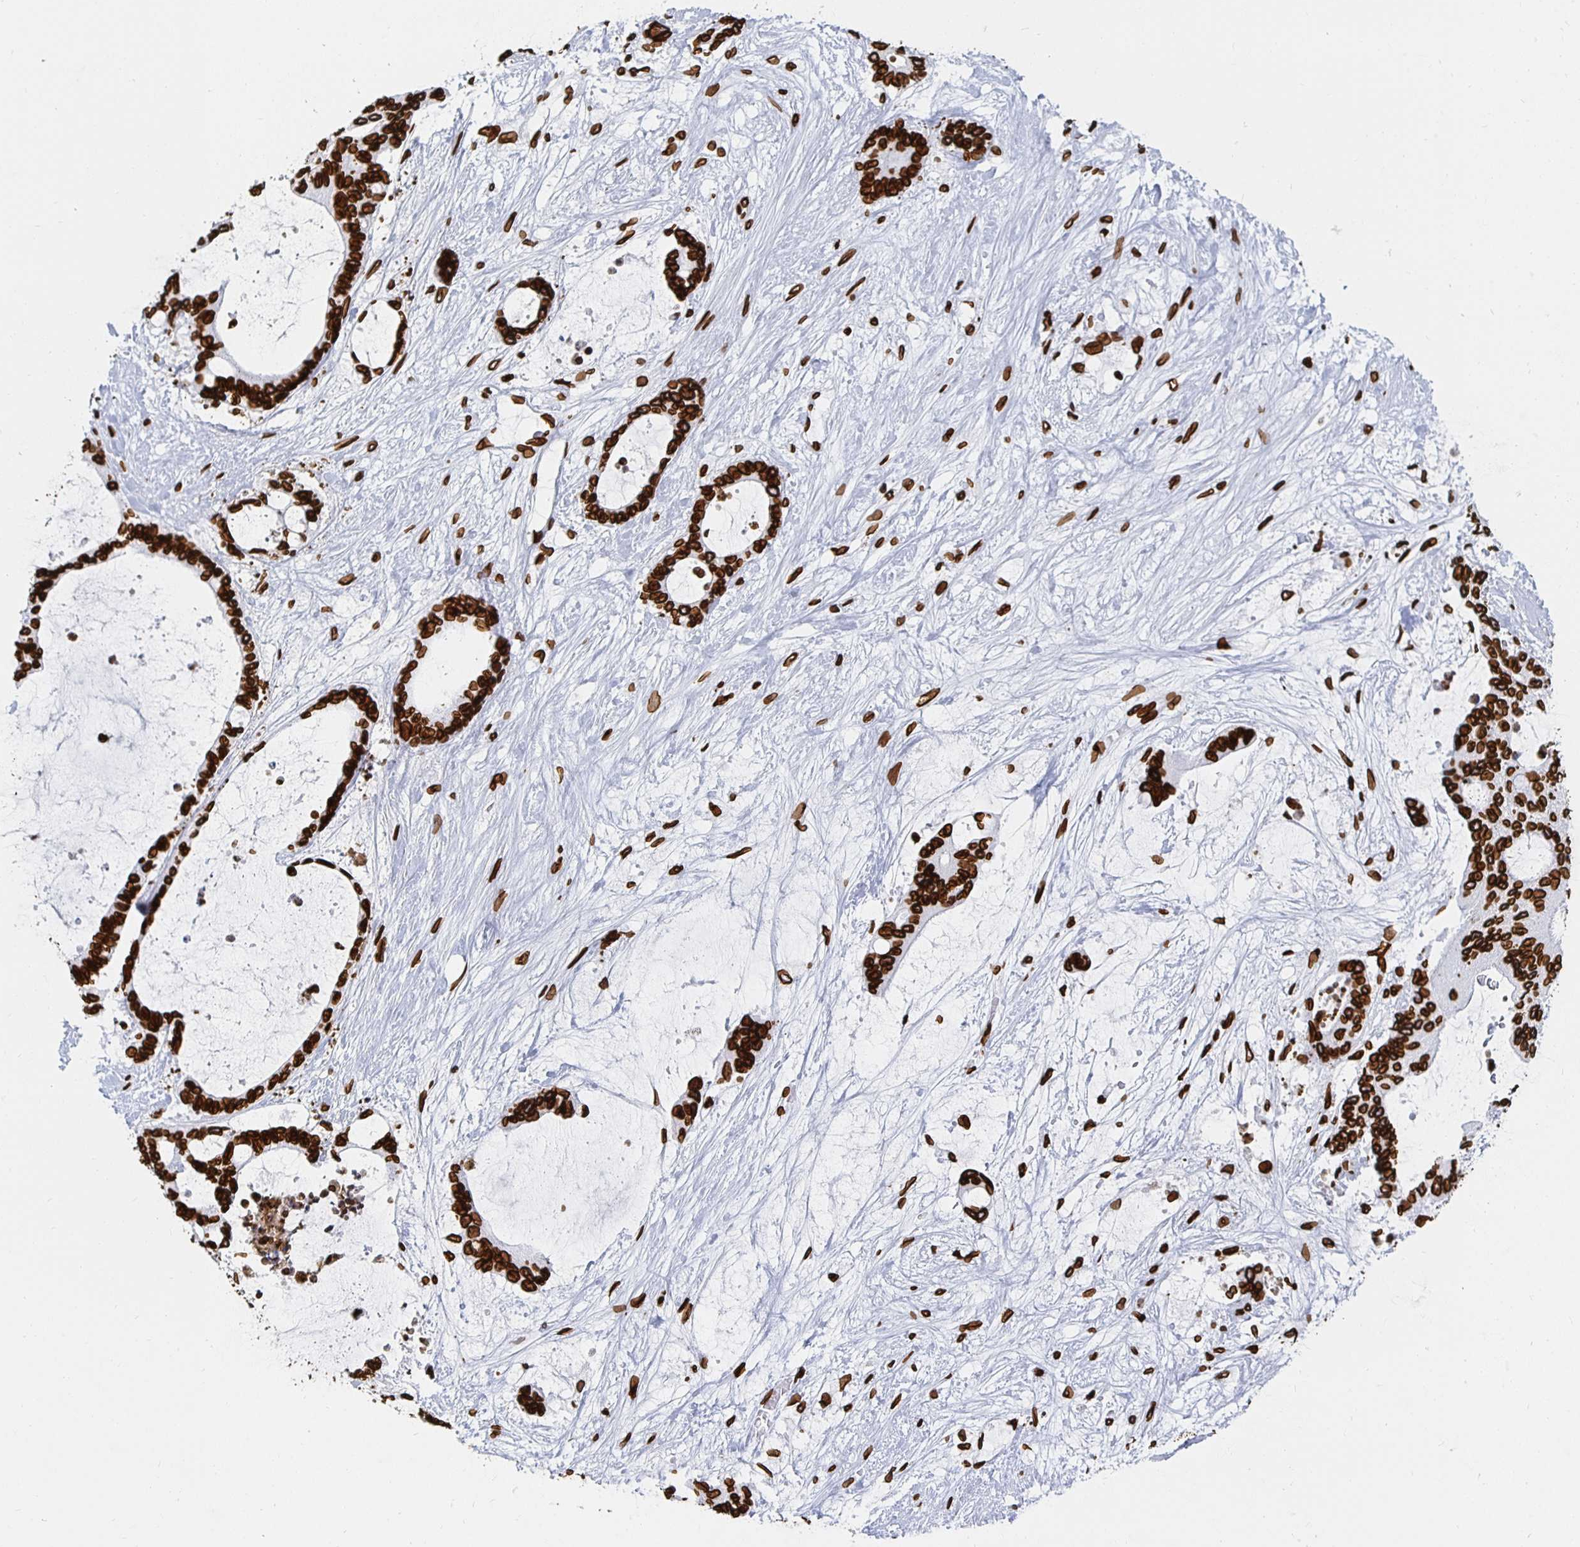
{"staining": {"intensity": "strong", "quantity": ">75%", "location": "cytoplasmic/membranous,nuclear"}, "tissue": "liver cancer", "cell_type": "Tumor cells", "image_type": "cancer", "snomed": [{"axis": "morphology", "description": "Normal tissue, NOS"}, {"axis": "morphology", "description": "Cholangiocarcinoma"}, {"axis": "topography", "description": "Liver"}, {"axis": "topography", "description": "Peripheral nerve tissue"}], "caption": "This photomicrograph reveals liver cancer (cholangiocarcinoma) stained with immunohistochemistry (IHC) to label a protein in brown. The cytoplasmic/membranous and nuclear of tumor cells show strong positivity for the protein. Nuclei are counter-stained blue.", "gene": "LMNB1", "patient": {"sex": "female", "age": 73}}